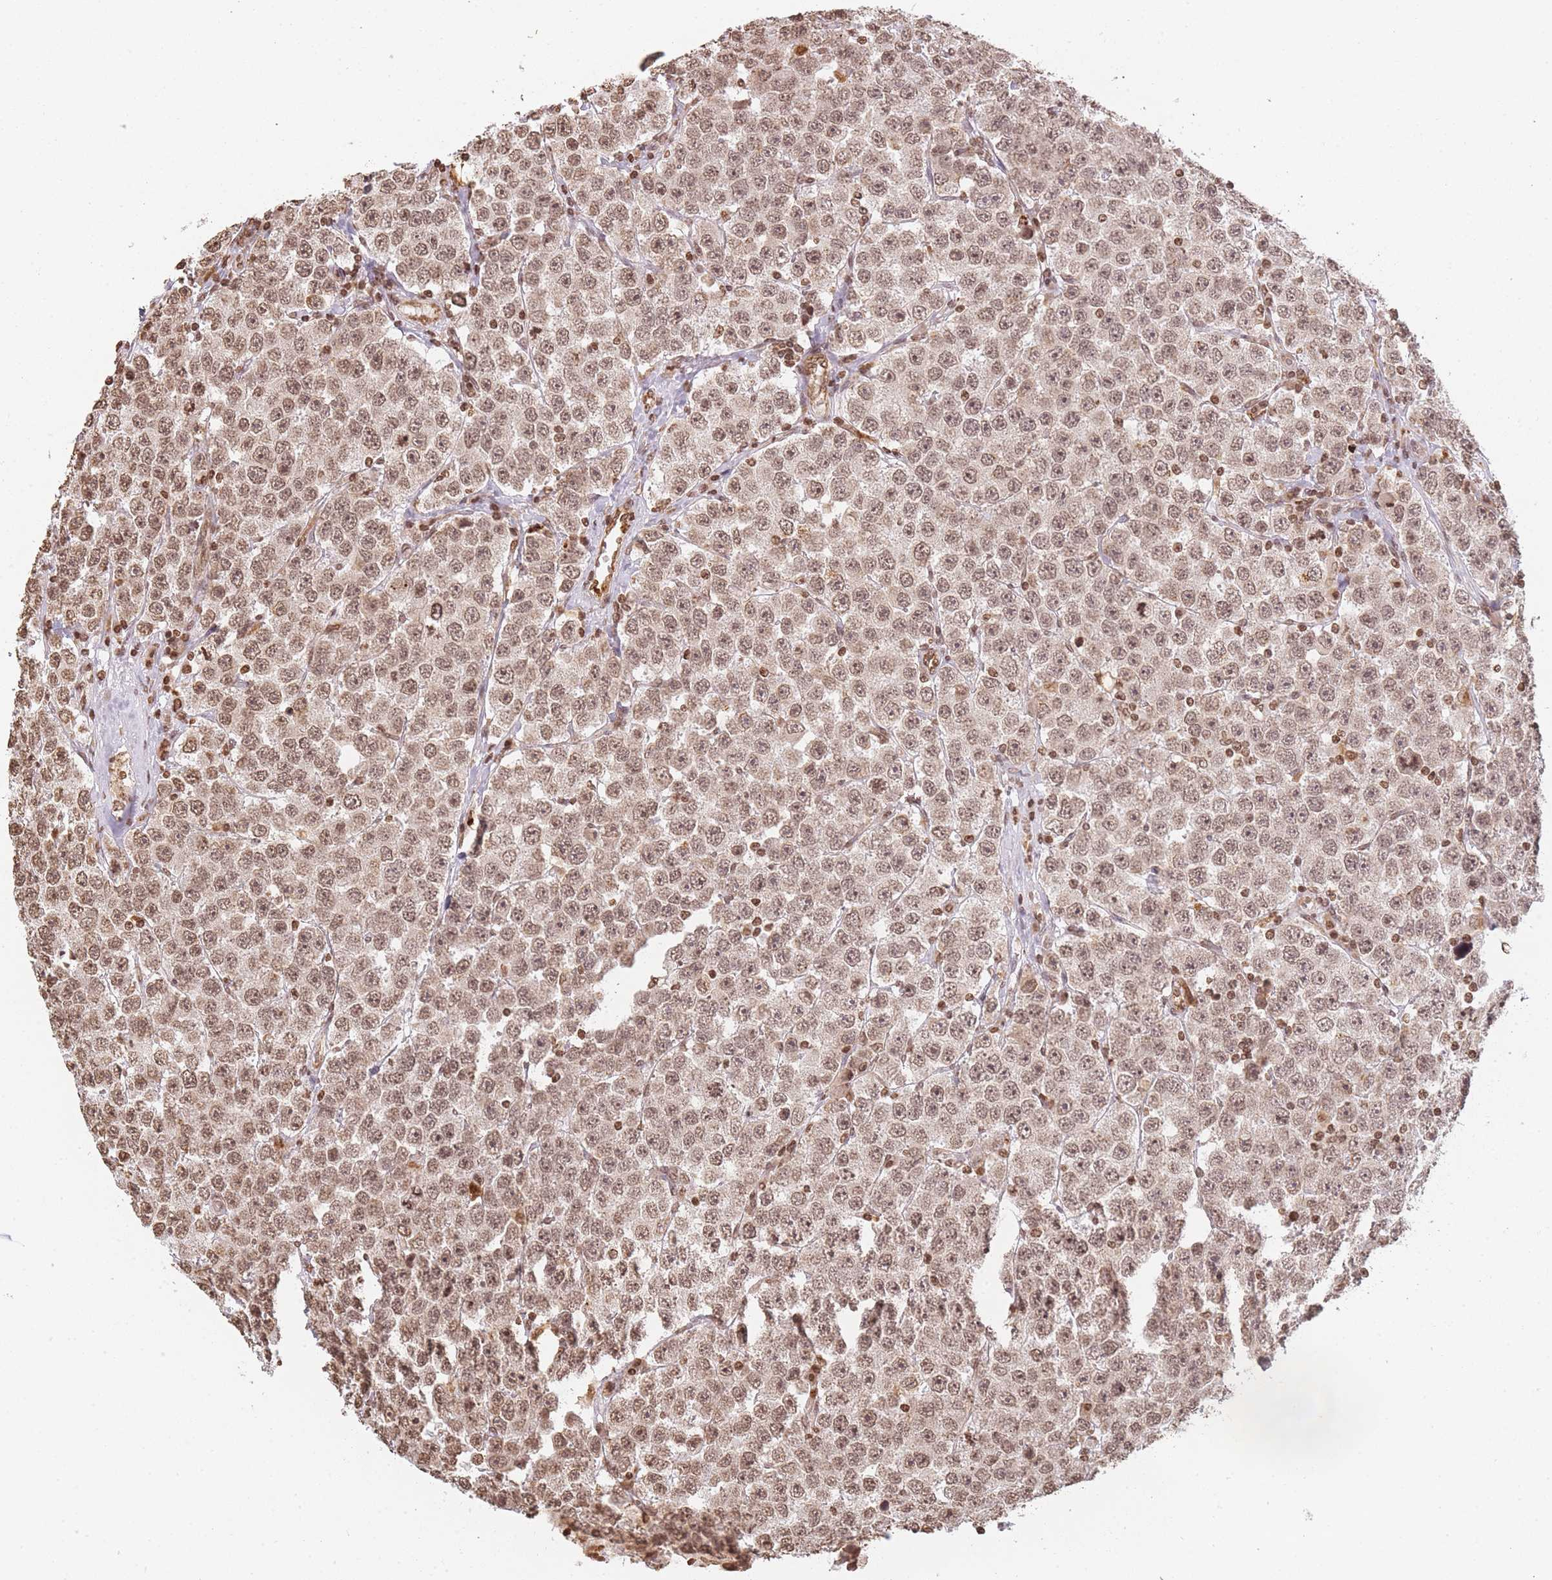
{"staining": {"intensity": "moderate", "quantity": ">75%", "location": "nuclear"}, "tissue": "testis cancer", "cell_type": "Tumor cells", "image_type": "cancer", "snomed": [{"axis": "morphology", "description": "Seminoma, NOS"}, {"axis": "topography", "description": "Testis"}], "caption": "Protein analysis of testis cancer (seminoma) tissue shows moderate nuclear positivity in approximately >75% of tumor cells.", "gene": "WWTR1", "patient": {"sex": "male", "age": 28}}